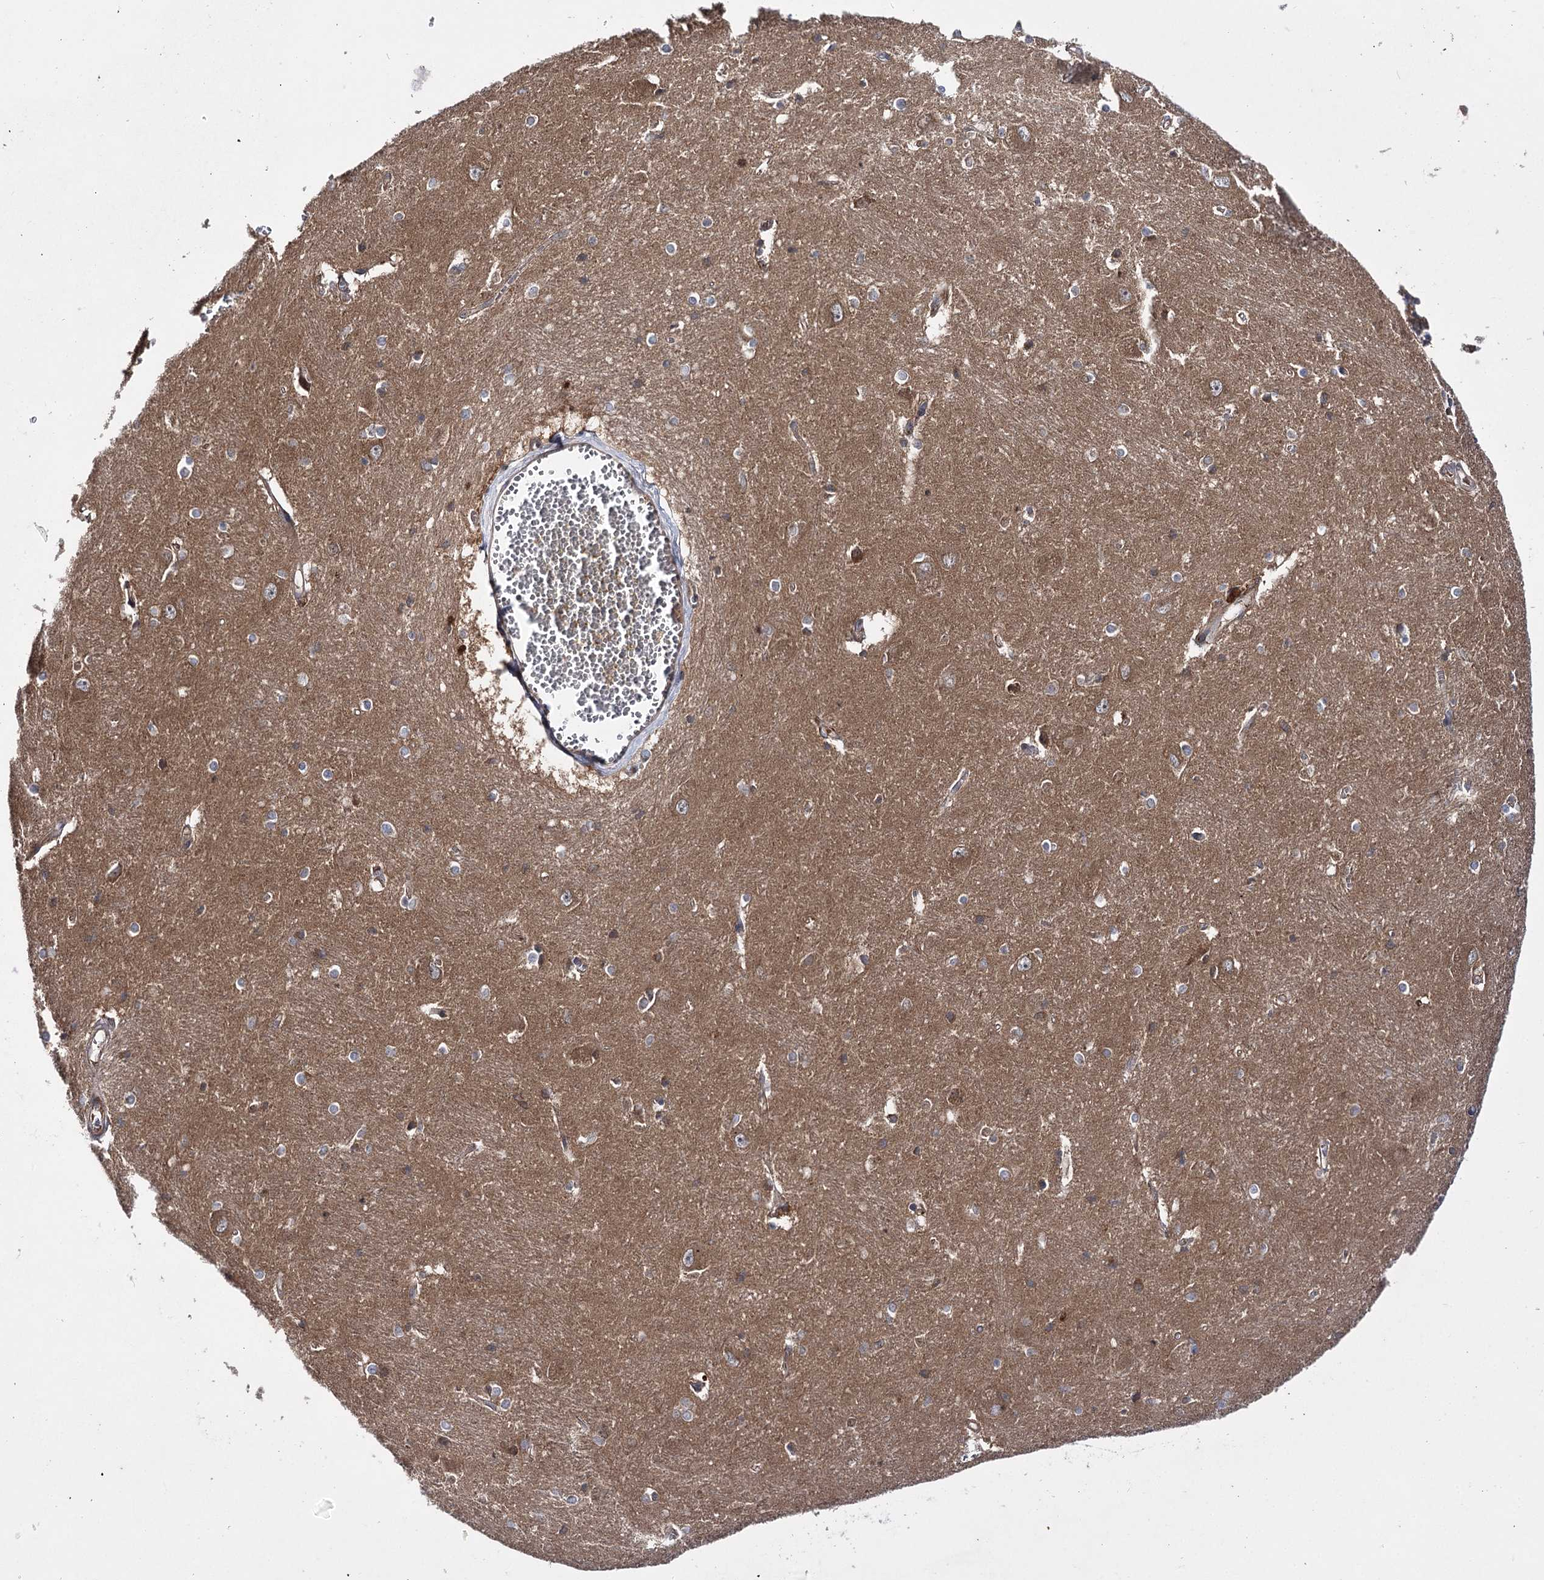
{"staining": {"intensity": "moderate", "quantity": "<25%", "location": "cytoplasmic/membranous"}, "tissue": "caudate", "cell_type": "Glial cells", "image_type": "normal", "snomed": [{"axis": "morphology", "description": "Normal tissue, NOS"}, {"axis": "topography", "description": "Lateral ventricle wall"}], "caption": "Glial cells display low levels of moderate cytoplasmic/membranous positivity in approximately <25% of cells in normal human caudate.", "gene": "BCR", "patient": {"sex": "male", "age": 37}}